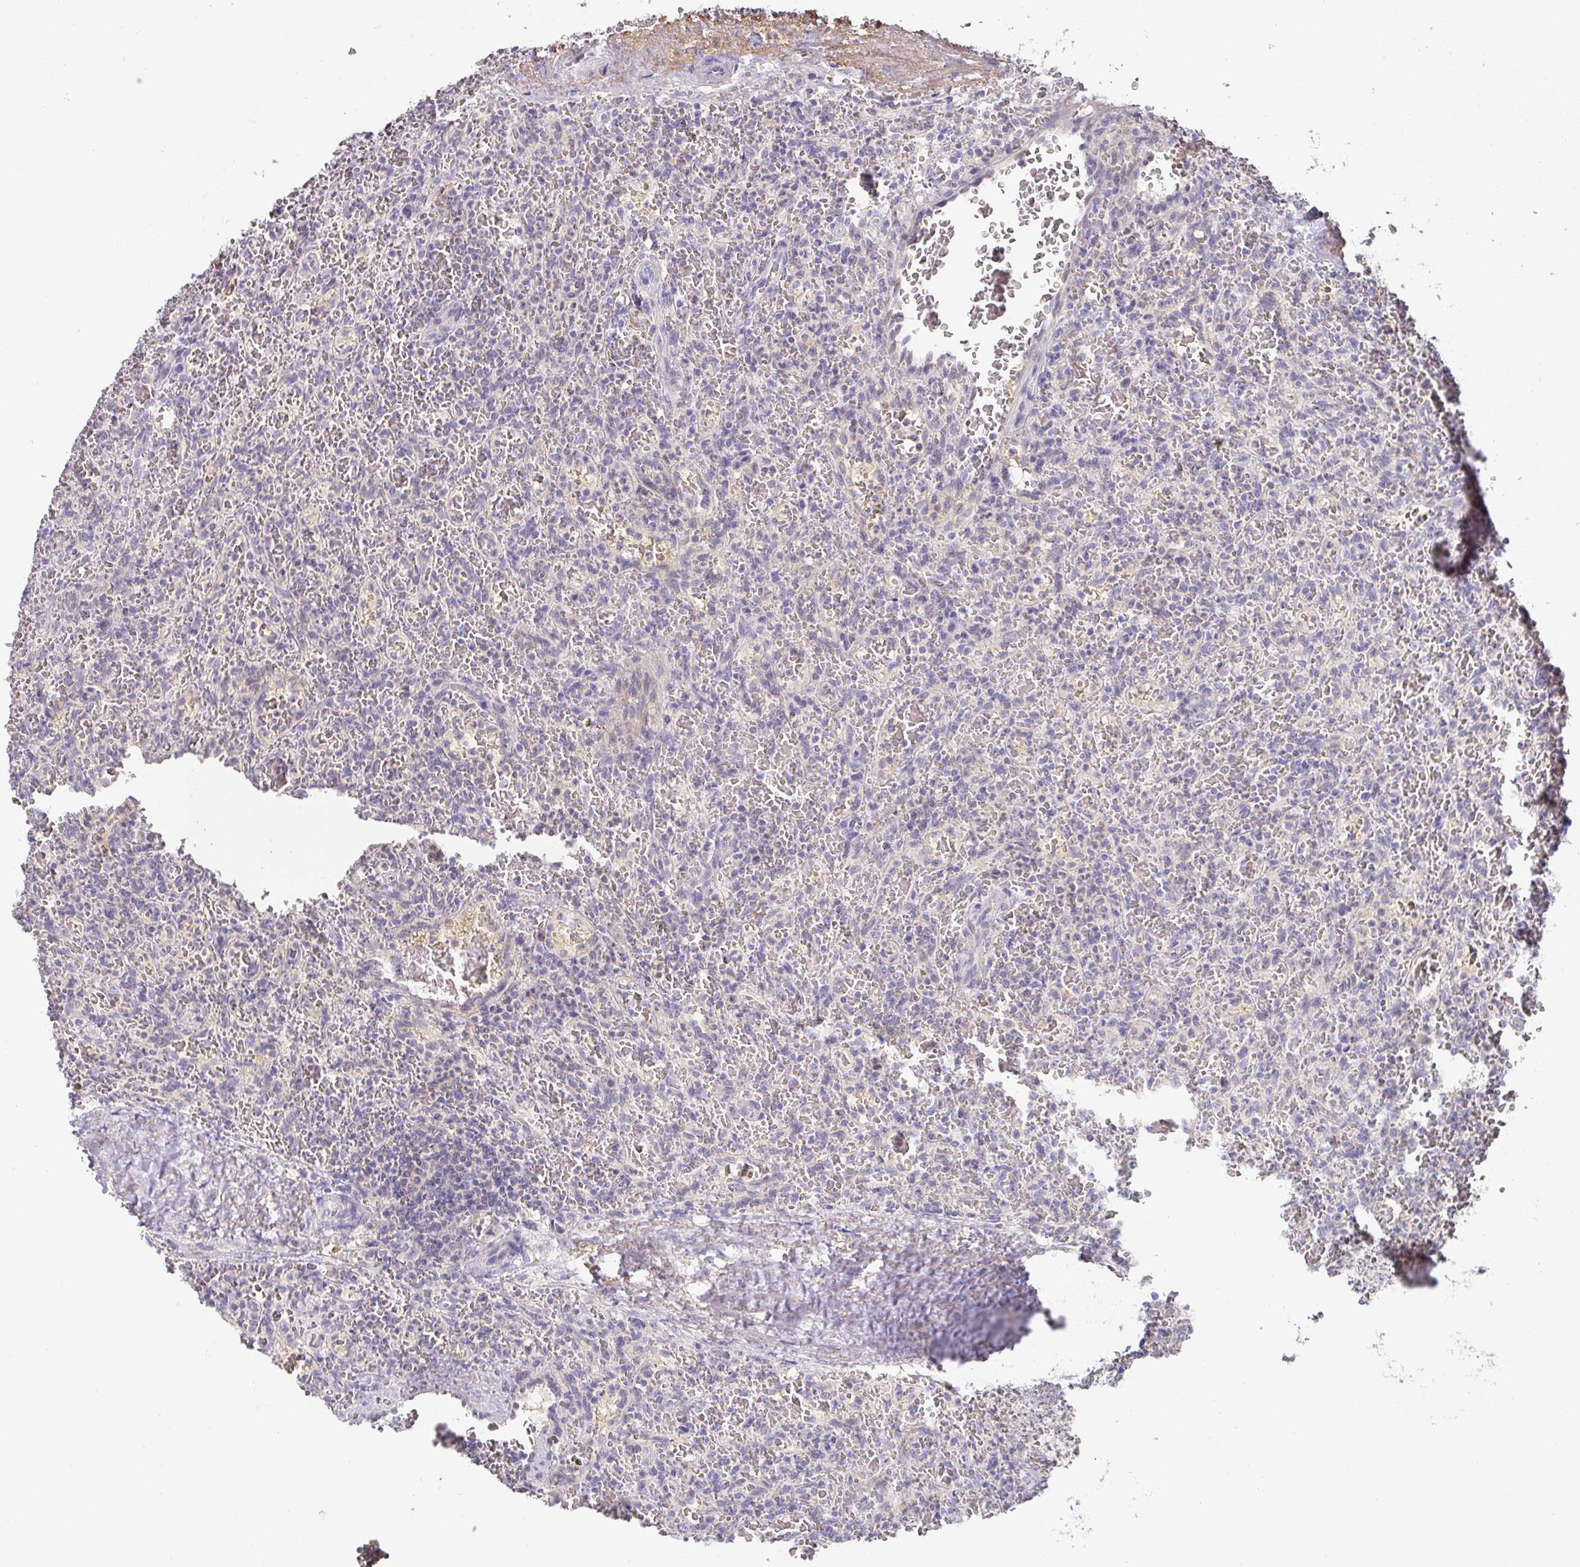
{"staining": {"intensity": "negative", "quantity": "none", "location": "none"}, "tissue": "lymphoma", "cell_type": "Tumor cells", "image_type": "cancer", "snomed": [{"axis": "morphology", "description": "Malignant lymphoma, non-Hodgkin's type, Low grade"}, {"axis": "topography", "description": "Spleen"}], "caption": "The IHC histopathology image has no significant positivity in tumor cells of lymphoma tissue.", "gene": "FOXN4", "patient": {"sex": "female", "age": 64}}